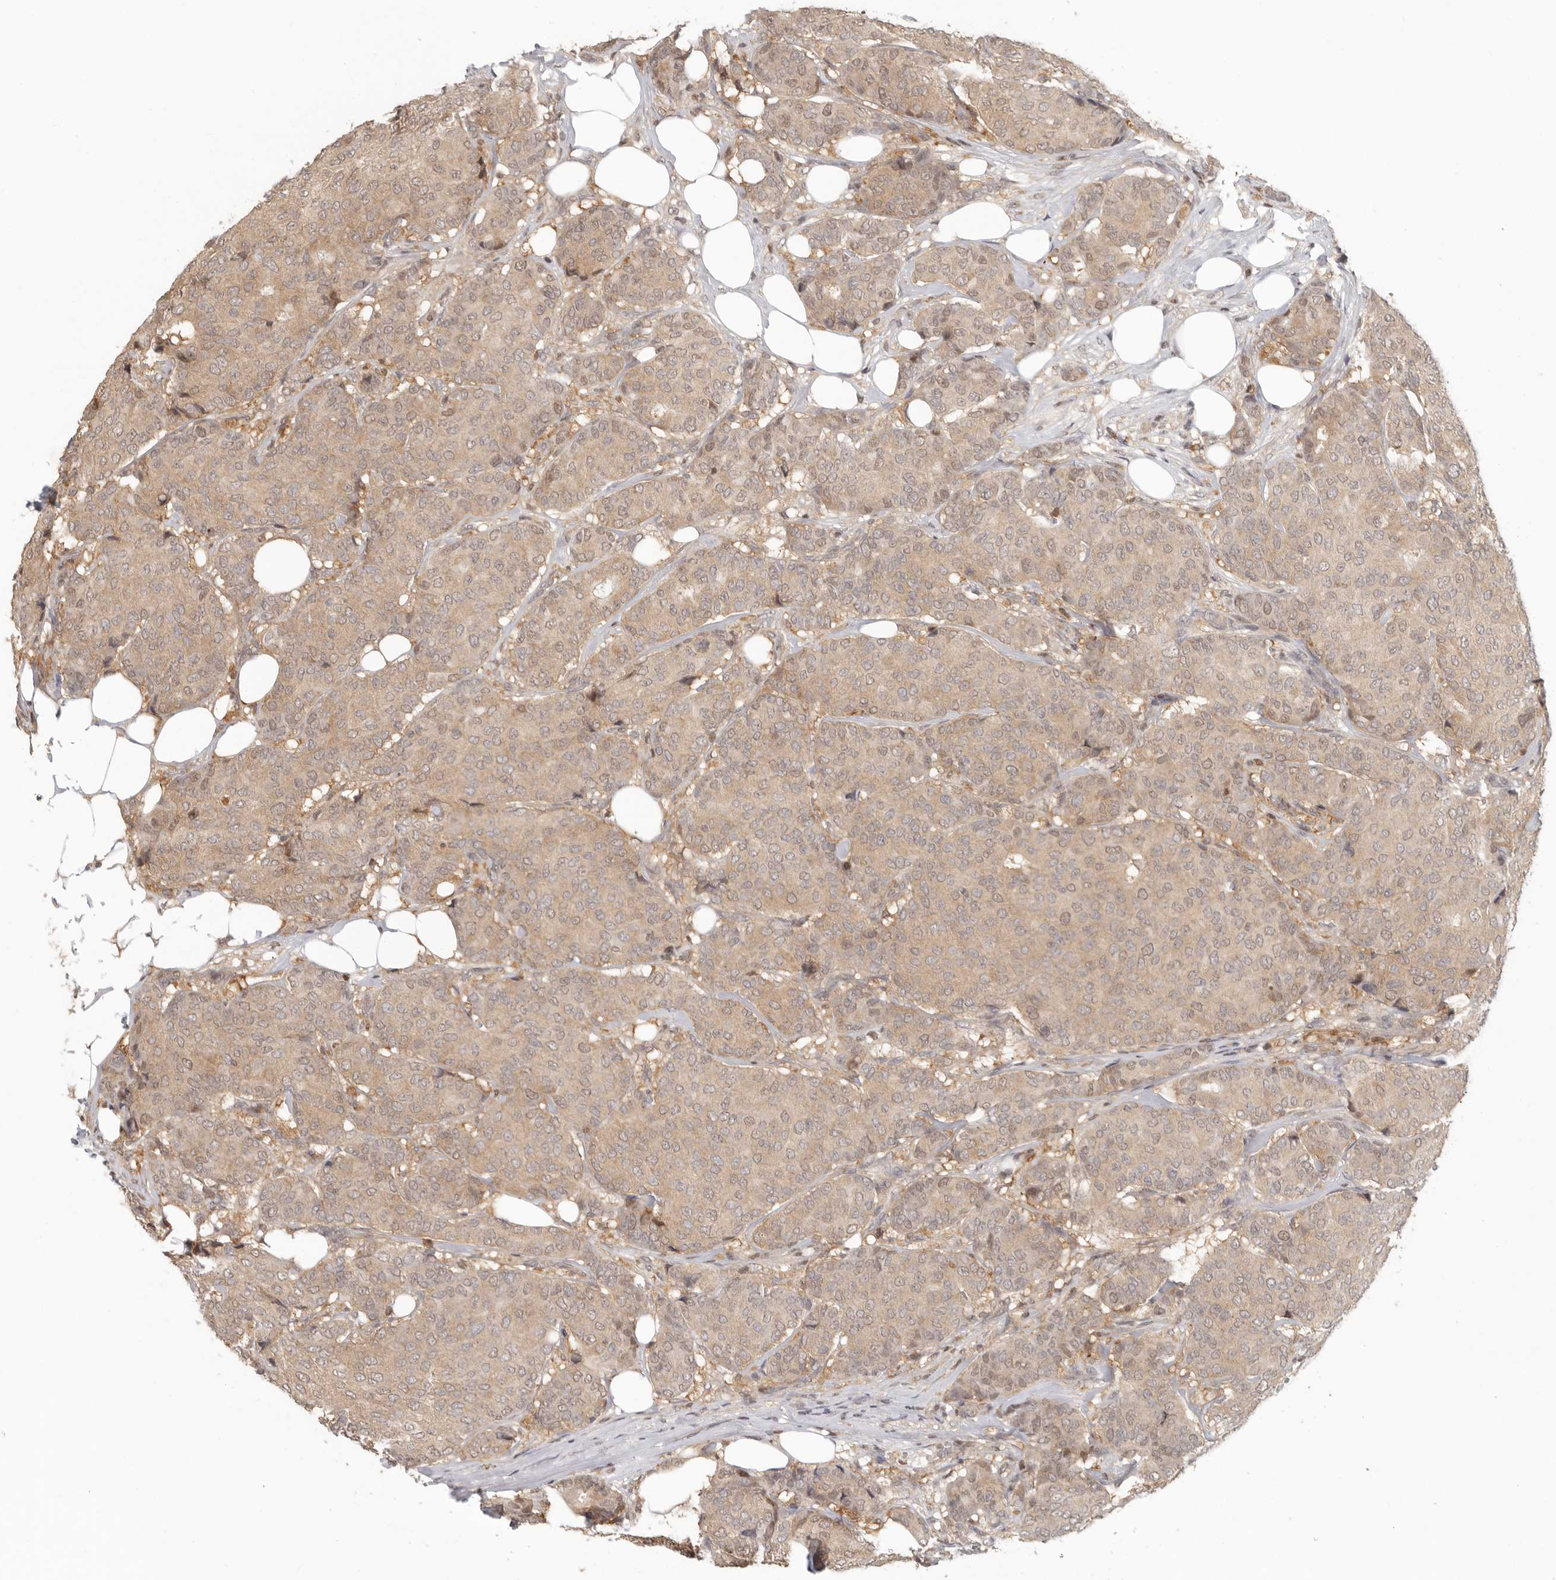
{"staining": {"intensity": "weak", "quantity": ">75%", "location": "cytoplasmic/membranous,nuclear"}, "tissue": "breast cancer", "cell_type": "Tumor cells", "image_type": "cancer", "snomed": [{"axis": "morphology", "description": "Duct carcinoma"}, {"axis": "topography", "description": "Breast"}], "caption": "IHC (DAB) staining of human intraductal carcinoma (breast) displays weak cytoplasmic/membranous and nuclear protein expression in about >75% of tumor cells.", "gene": "PSMA5", "patient": {"sex": "female", "age": 75}}